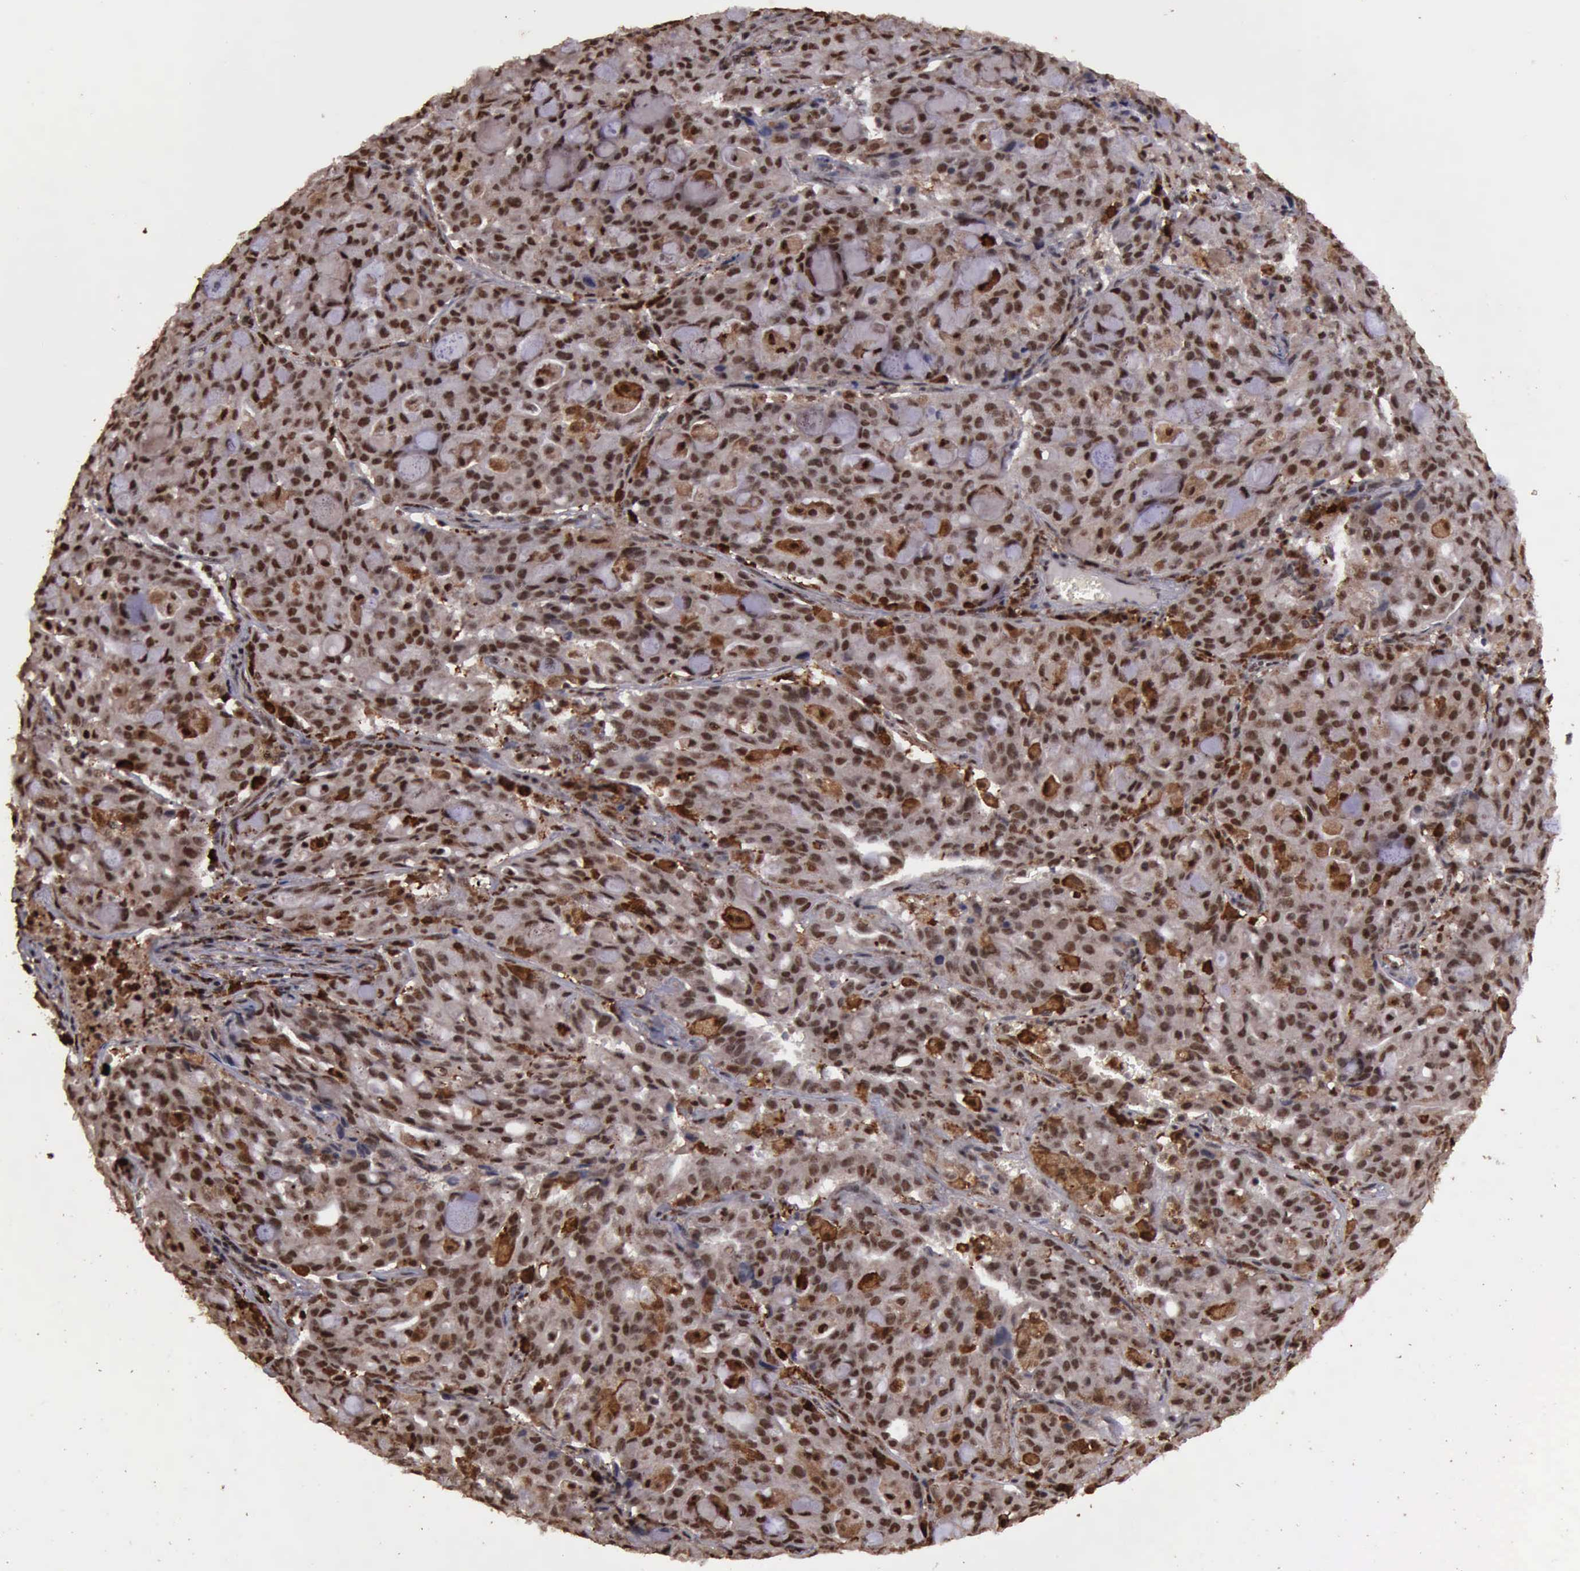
{"staining": {"intensity": "strong", "quantity": ">75%", "location": "nuclear"}, "tissue": "lung cancer", "cell_type": "Tumor cells", "image_type": "cancer", "snomed": [{"axis": "morphology", "description": "Adenocarcinoma, NOS"}, {"axis": "topography", "description": "Lung"}], "caption": "A photomicrograph of lung cancer stained for a protein shows strong nuclear brown staining in tumor cells. Ihc stains the protein in brown and the nuclei are stained blue.", "gene": "TRMT2A", "patient": {"sex": "female", "age": 44}}